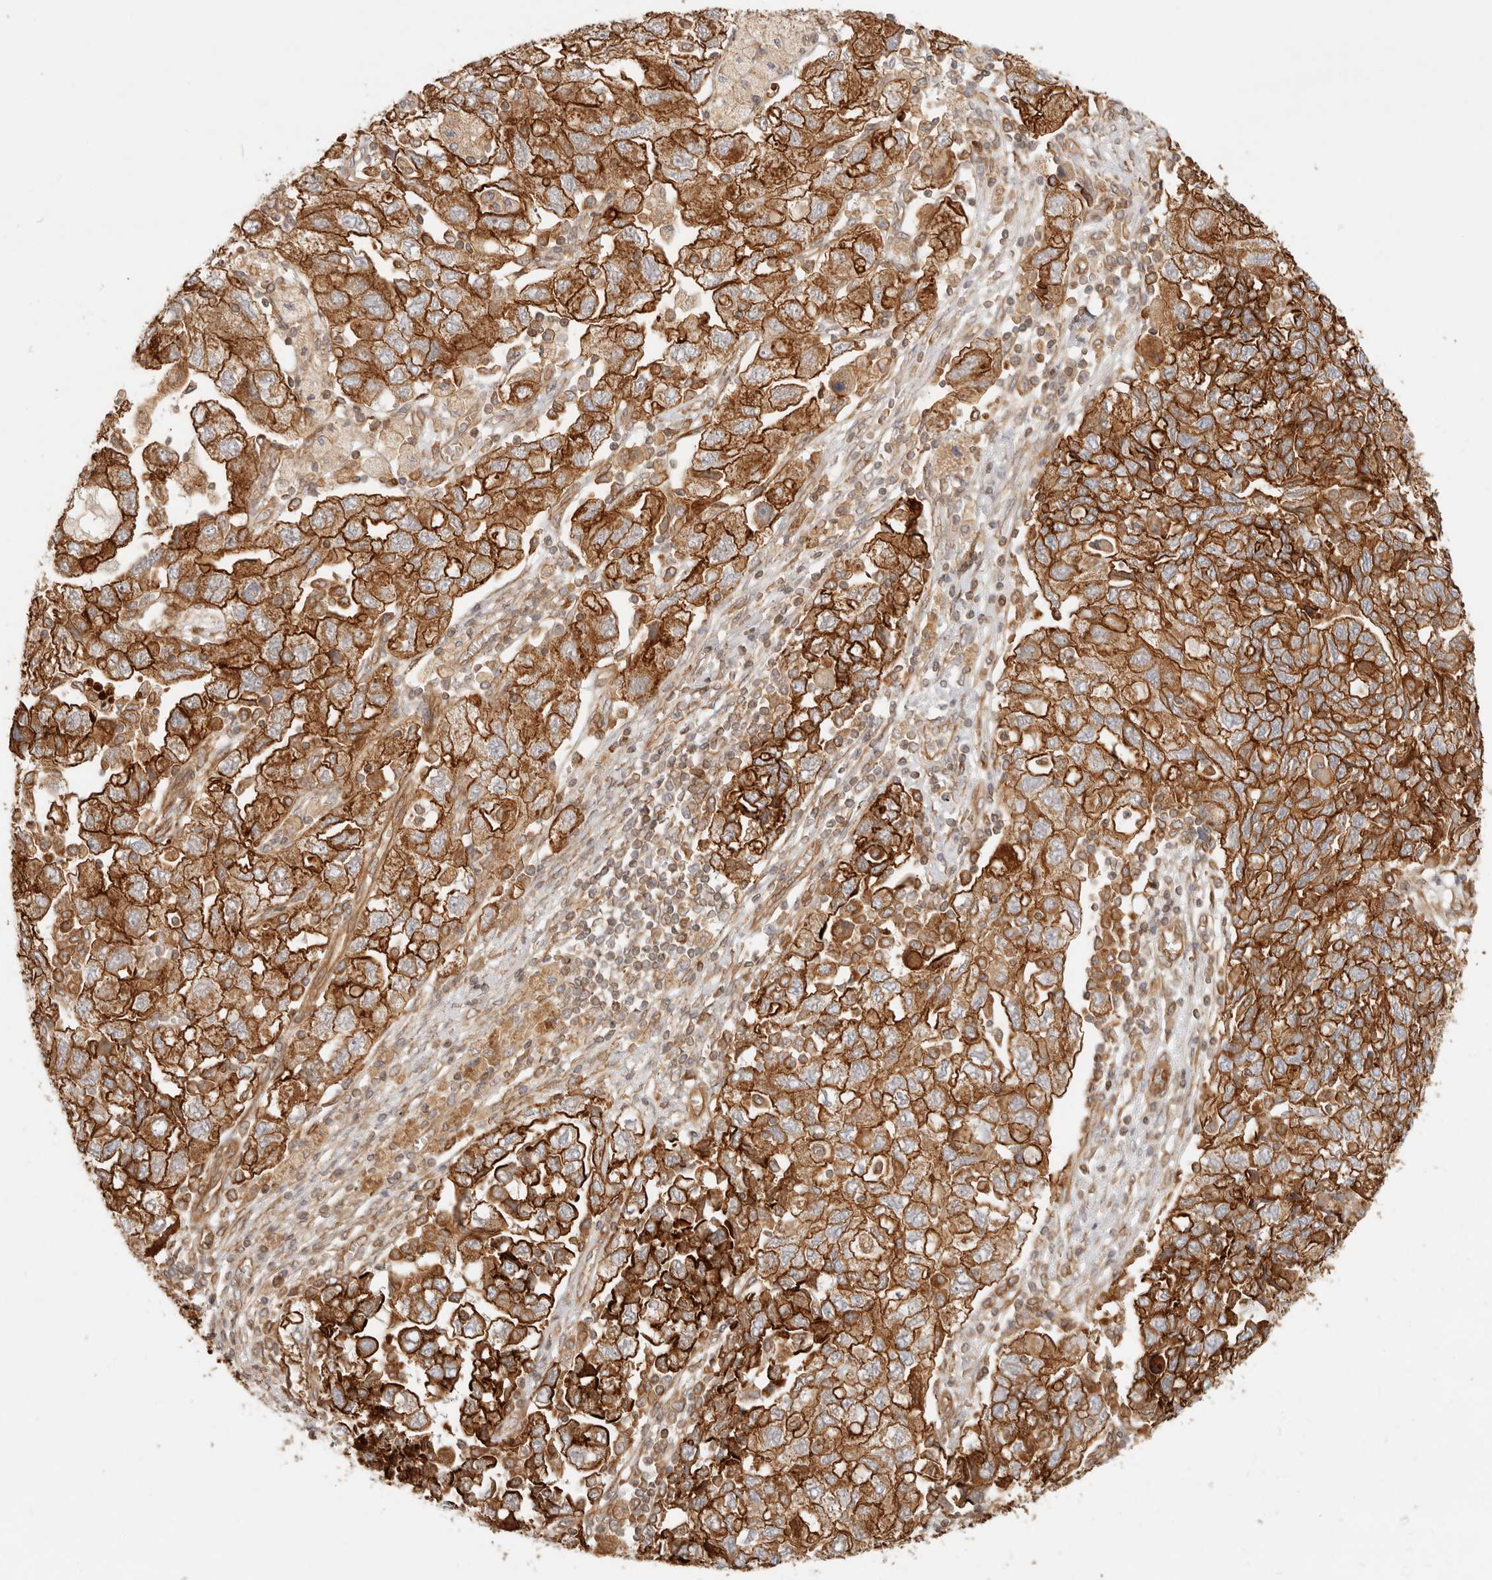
{"staining": {"intensity": "strong", "quantity": ">75%", "location": "cytoplasmic/membranous"}, "tissue": "ovarian cancer", "cell_type": "Tumor cells", "image_type": "cancer", "snomed": [{"axis": "morphology", "description": "Carcinoma, NOS"}, {"axis": "morphology", "description": "Cystadenocarcinoma, serous, NOS"}, {"axis": "topography", "description": "Ovary"}], "caption": "Protein staining shows strong cytoplasmic/membranous positivity in about >75% of tumor cells in carcinoma (ovarian).", "gene": "UFSP1", "patient": {"sex": "female", "age": 69}}